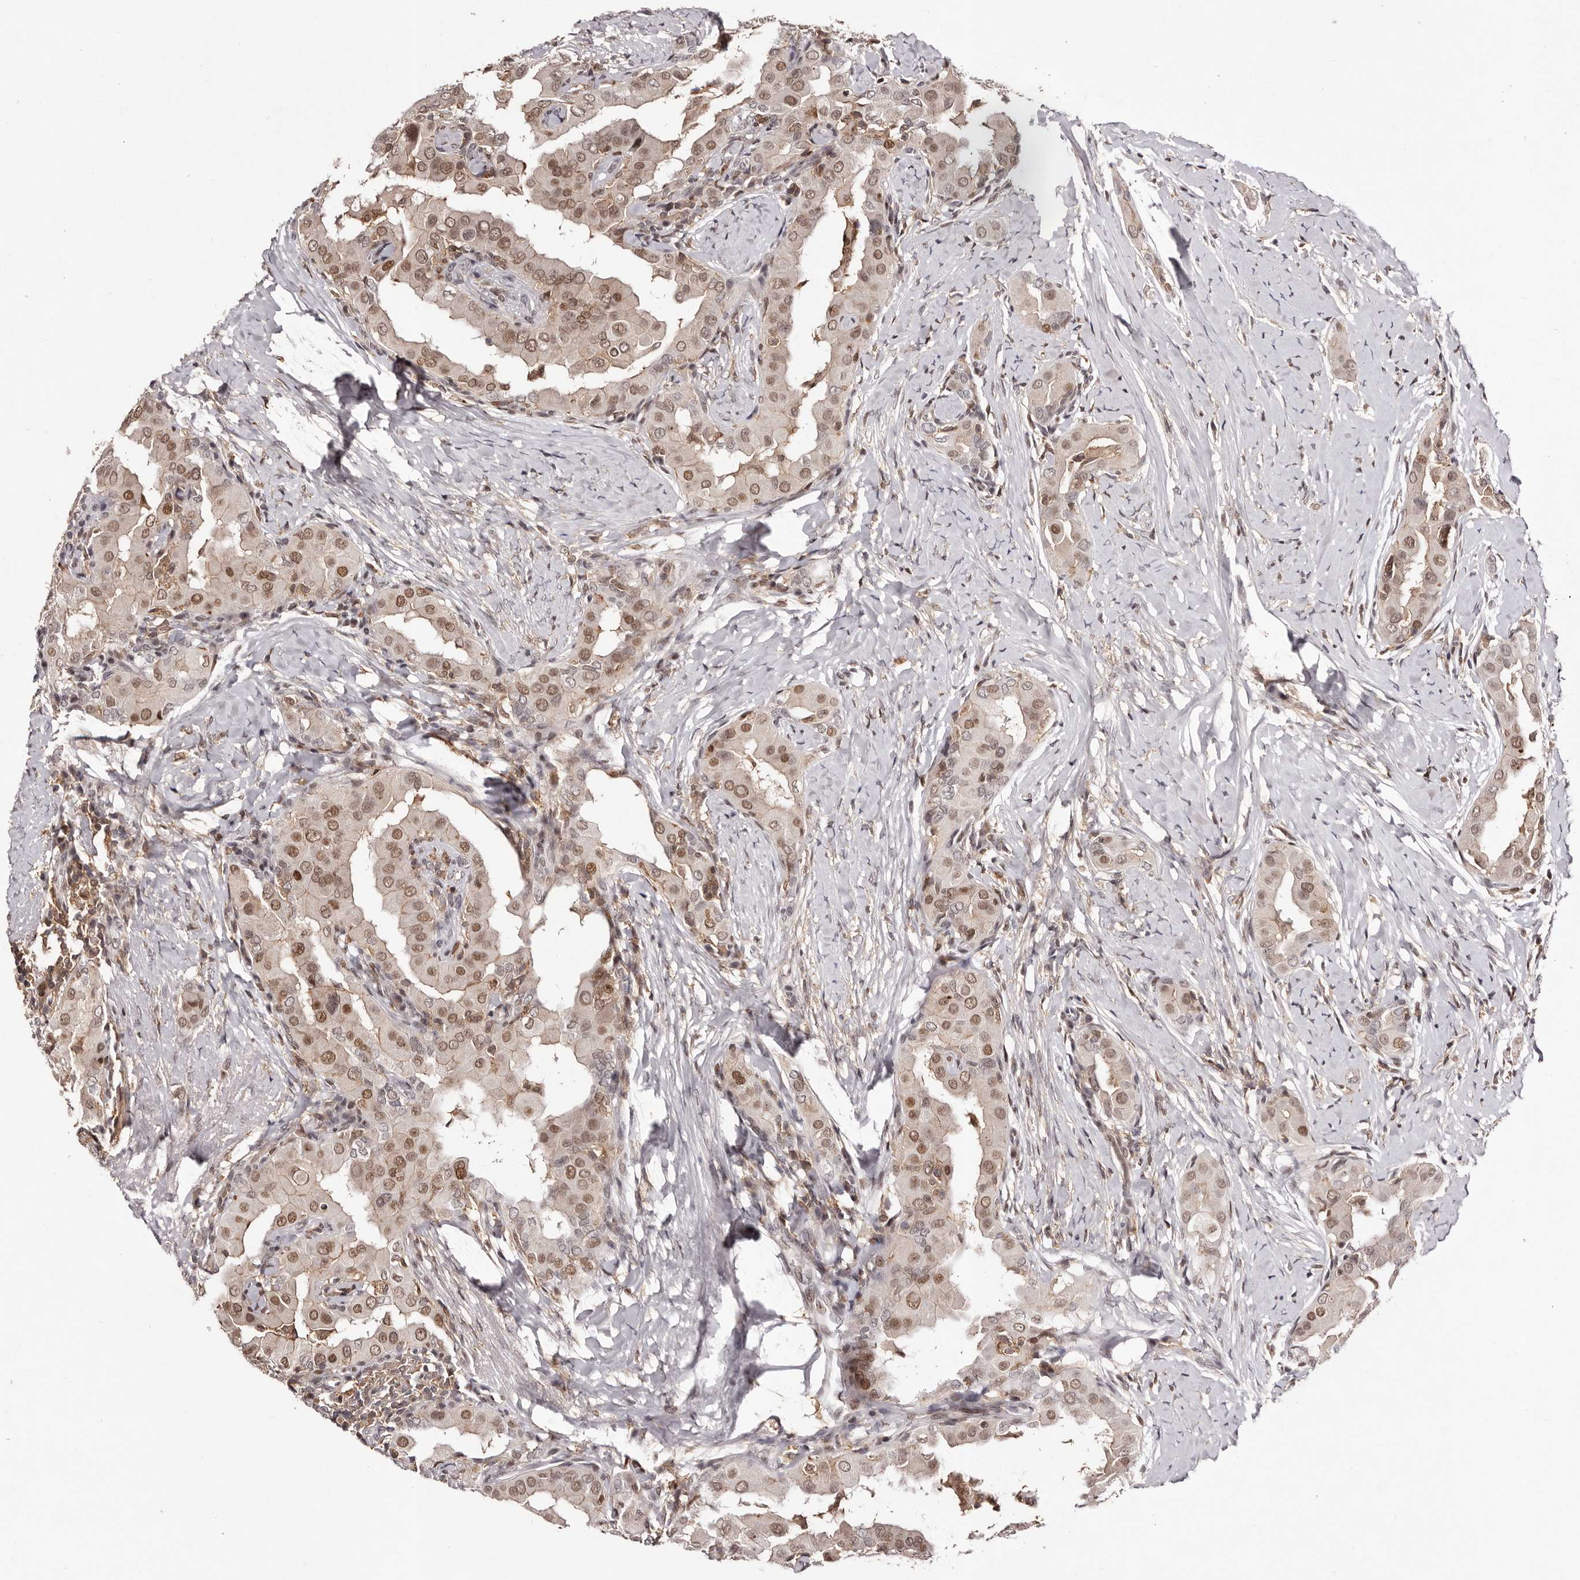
{"staining": {"intensity": "moderate", "quantity": ">75%", "location": "nuclear"}, "tissue": "thyroid cancer", "cell_type": "Tumor cells", "image_type": "cancer", "snomed": [{"axis": "morphology", "description": "Papillary adenocarcinoma, NOS"}, {"axis": "topography", "description": "Thyroid gland"}], "caption": "A histopathology image of human thyroid cancer stained for a protein reveals moderate nuclear brown staining in tumor cells. The staining was performed using DAB (3,3'-diaminobenzidine) to visualize the protein expression in brown, while the nuclei were stained in blue with hematoxylin (Magnification: 20x).", "gene": "FBXO5", "patient": {"sex": "male", "age": 33}}